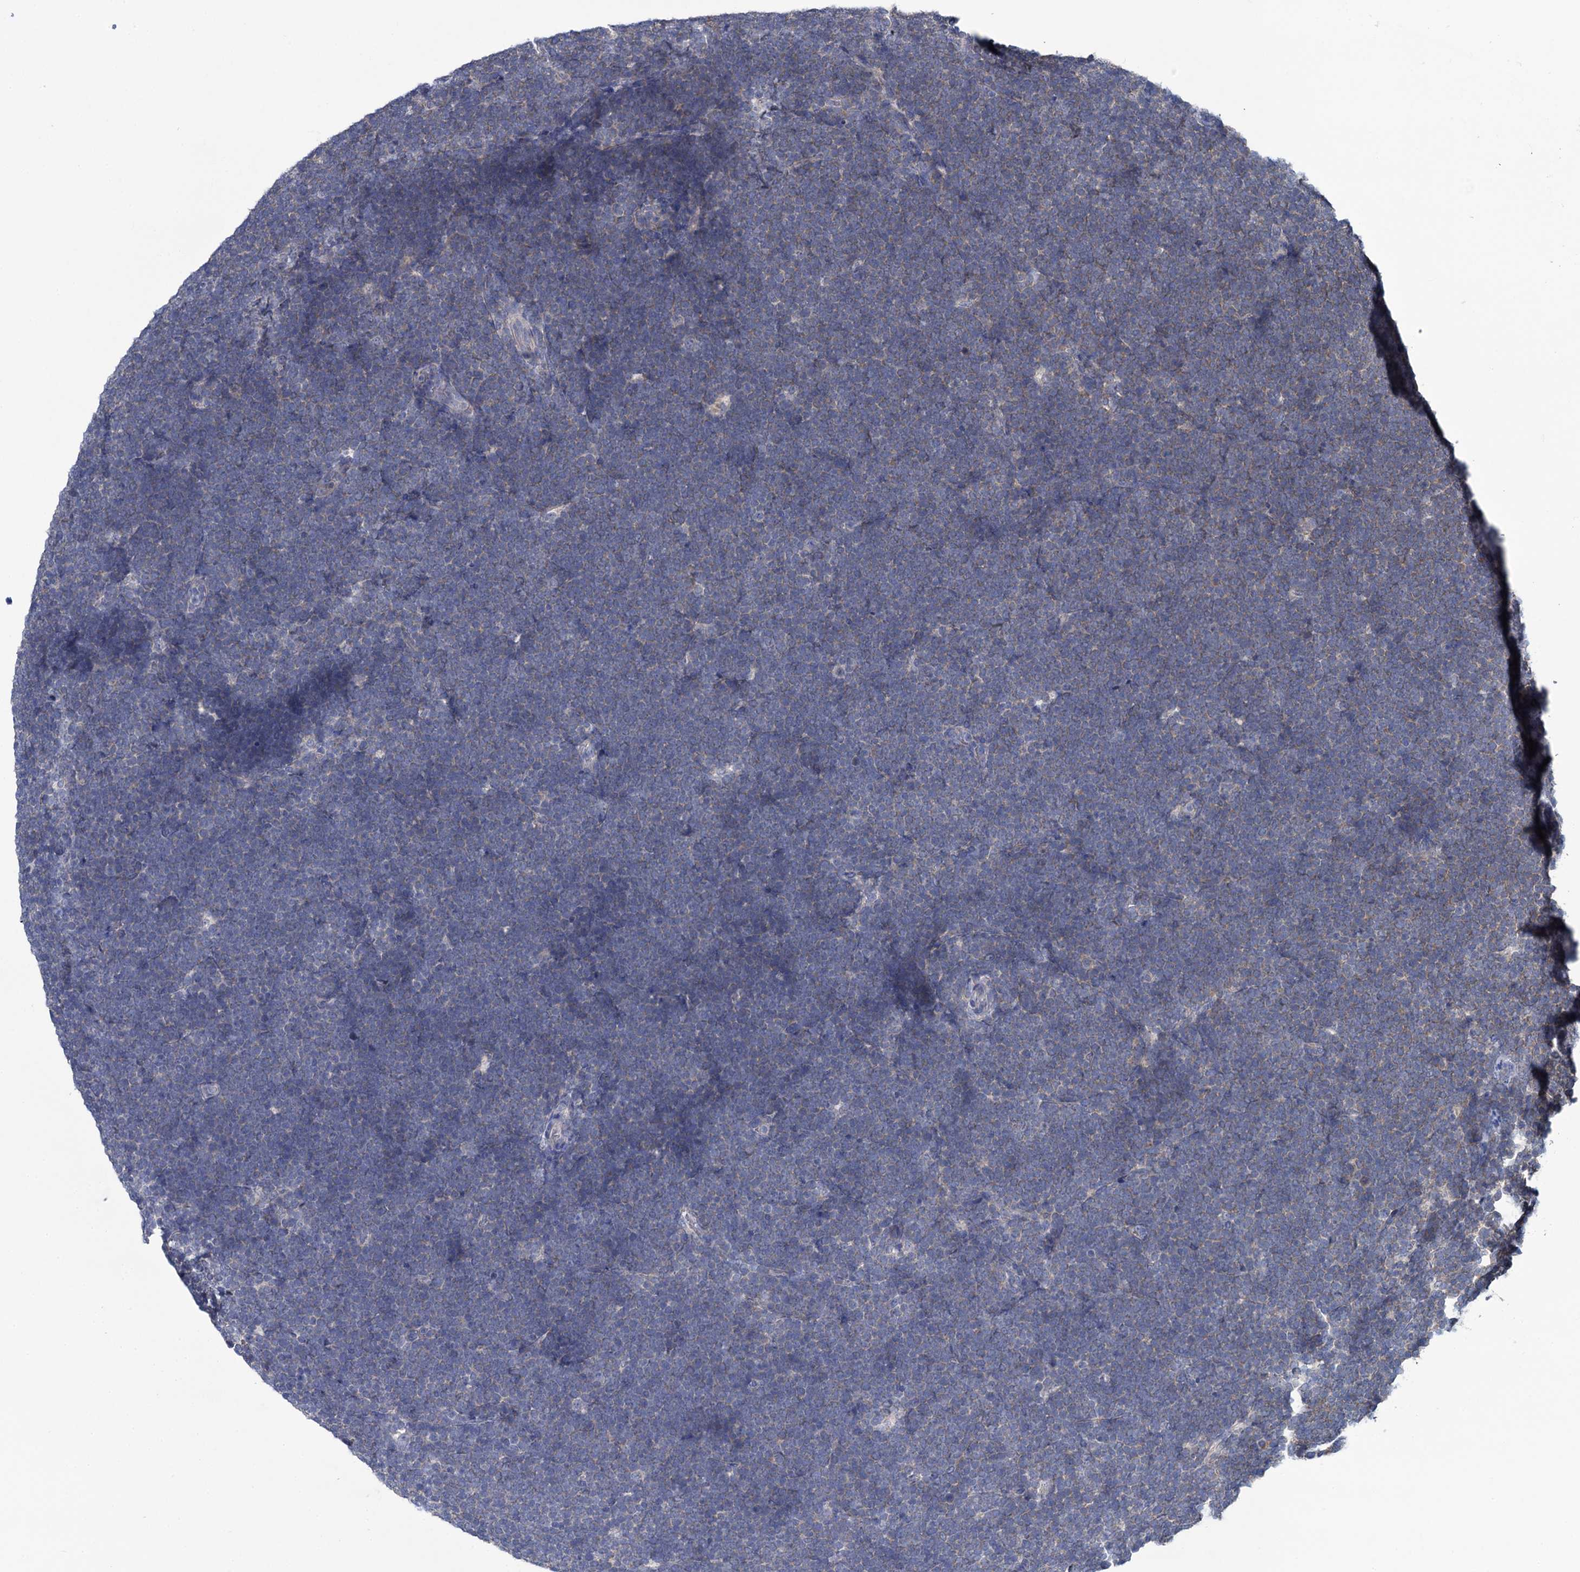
{"staining": {"intensity": "negative", "quantity": "none", "location": "none"}, "tissue": "lymphoma", "cell_type": "Tumor cells", "image_type": "cancer", "snomed": [{"axis": "morphology", "description": "Malignant lymphoma, non-Hodgkin's type, High grade"}, {"axis": "topography", "description": "Lymph node"}], "caption": "An immunohistochemistry histopathology image of high-grade malignant lymphoma, non-Hodgkin's type is shown. There is no staining in tumor cells of high-grade malignant lymphoma, non-Hodgkin's type. (Immunohistochemistry, brightfield microscopy, high magnification).", "gene": "GSTM2", "patient": {"sex": "male", "age": 13}}